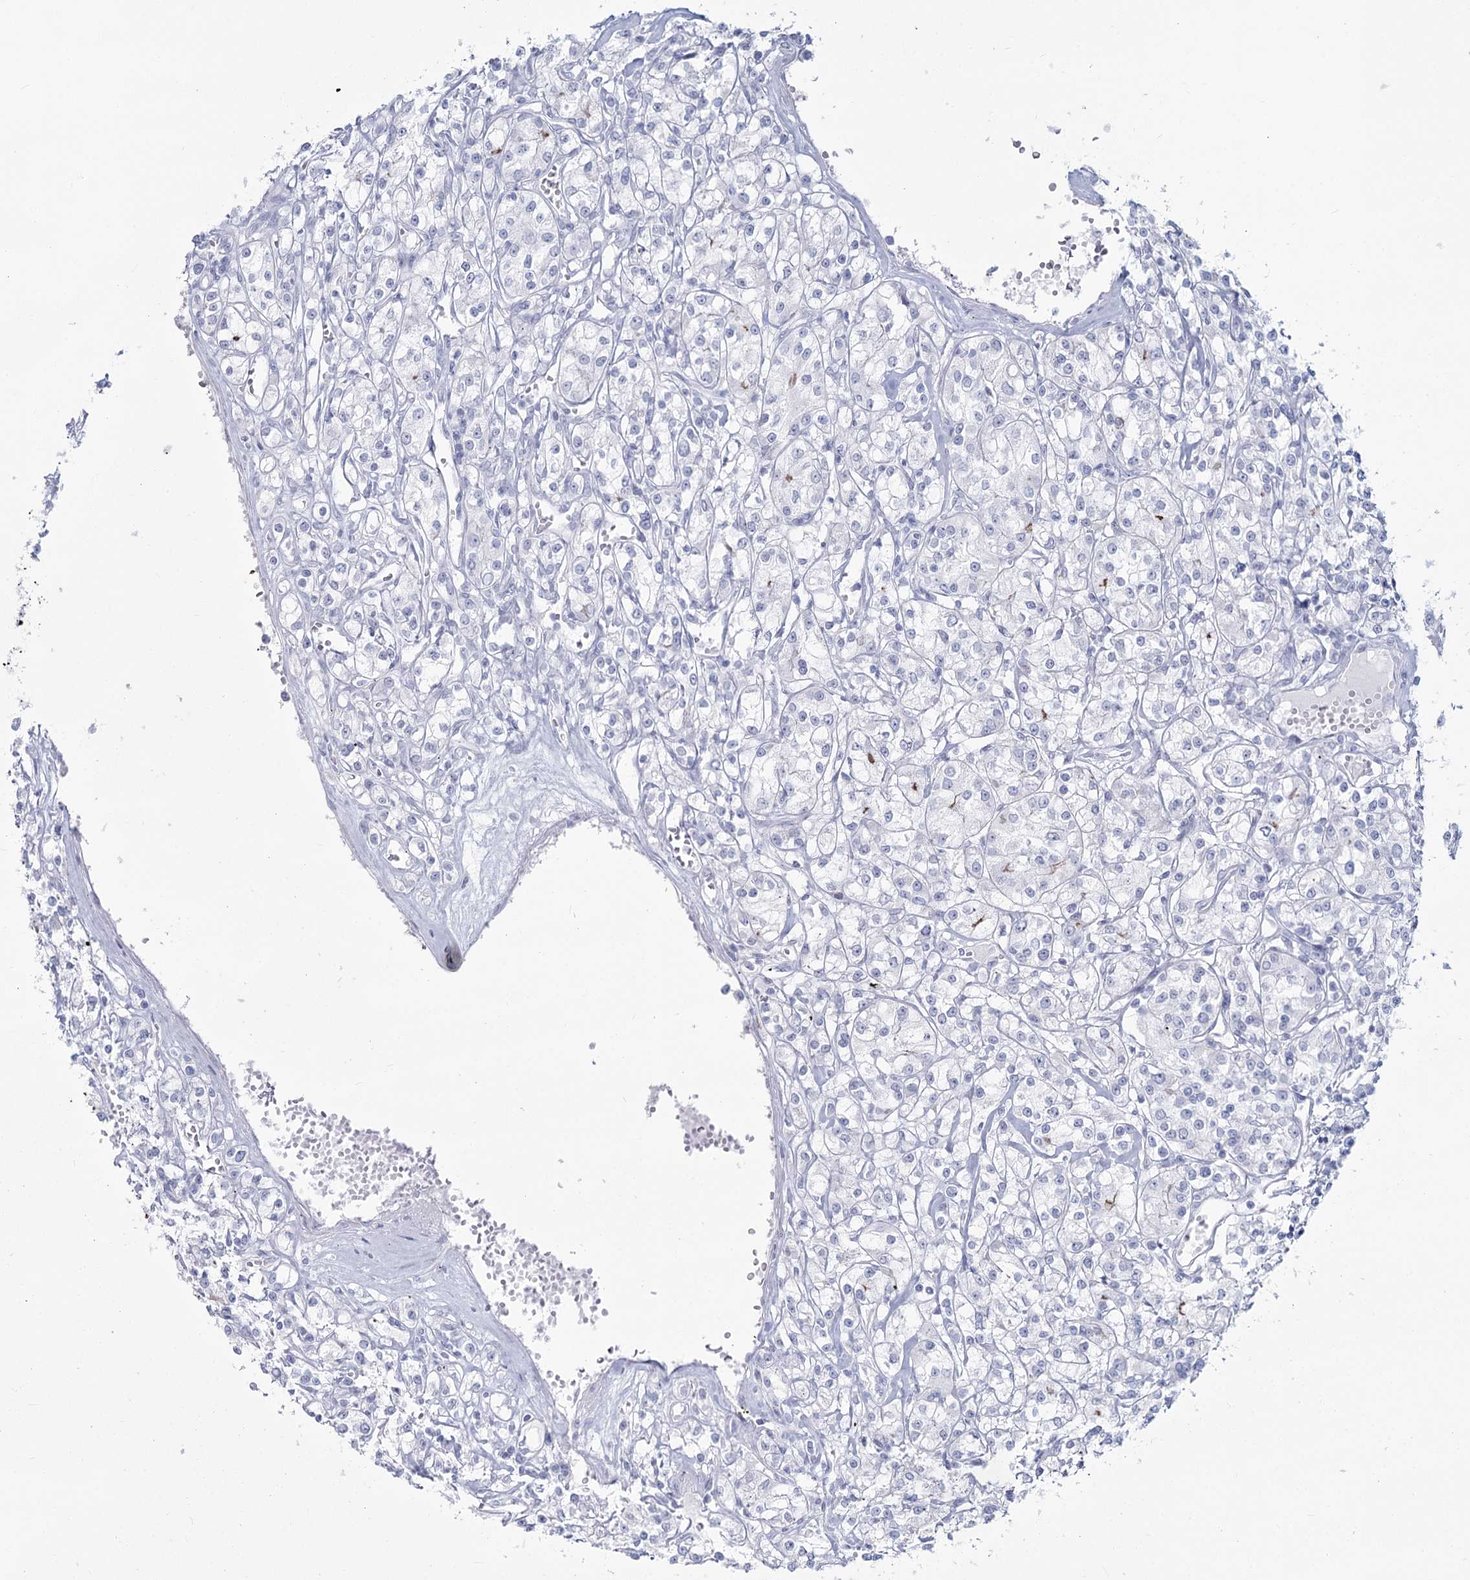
{"staining": {"intensity": "negative", "quantity": "none", "location": "none"}, "tissue": "renal cancer", "cell_type": "Tumor cells", "image_type": "cancer", "snomed": [{"axis": "morphology", "description": "Adenocarcinoma, NOS"}, {"axis": "topography", "description": "Kidney"}], "caption": "Immunohistochemistry photomicrograph of neoplastic tissue: adenocarcinoma (renal) stained with DAB shows no significant protein expression in tumor cells.", "gene": "SLC6A19", "patient": {"sex": "female", "age": 59}}